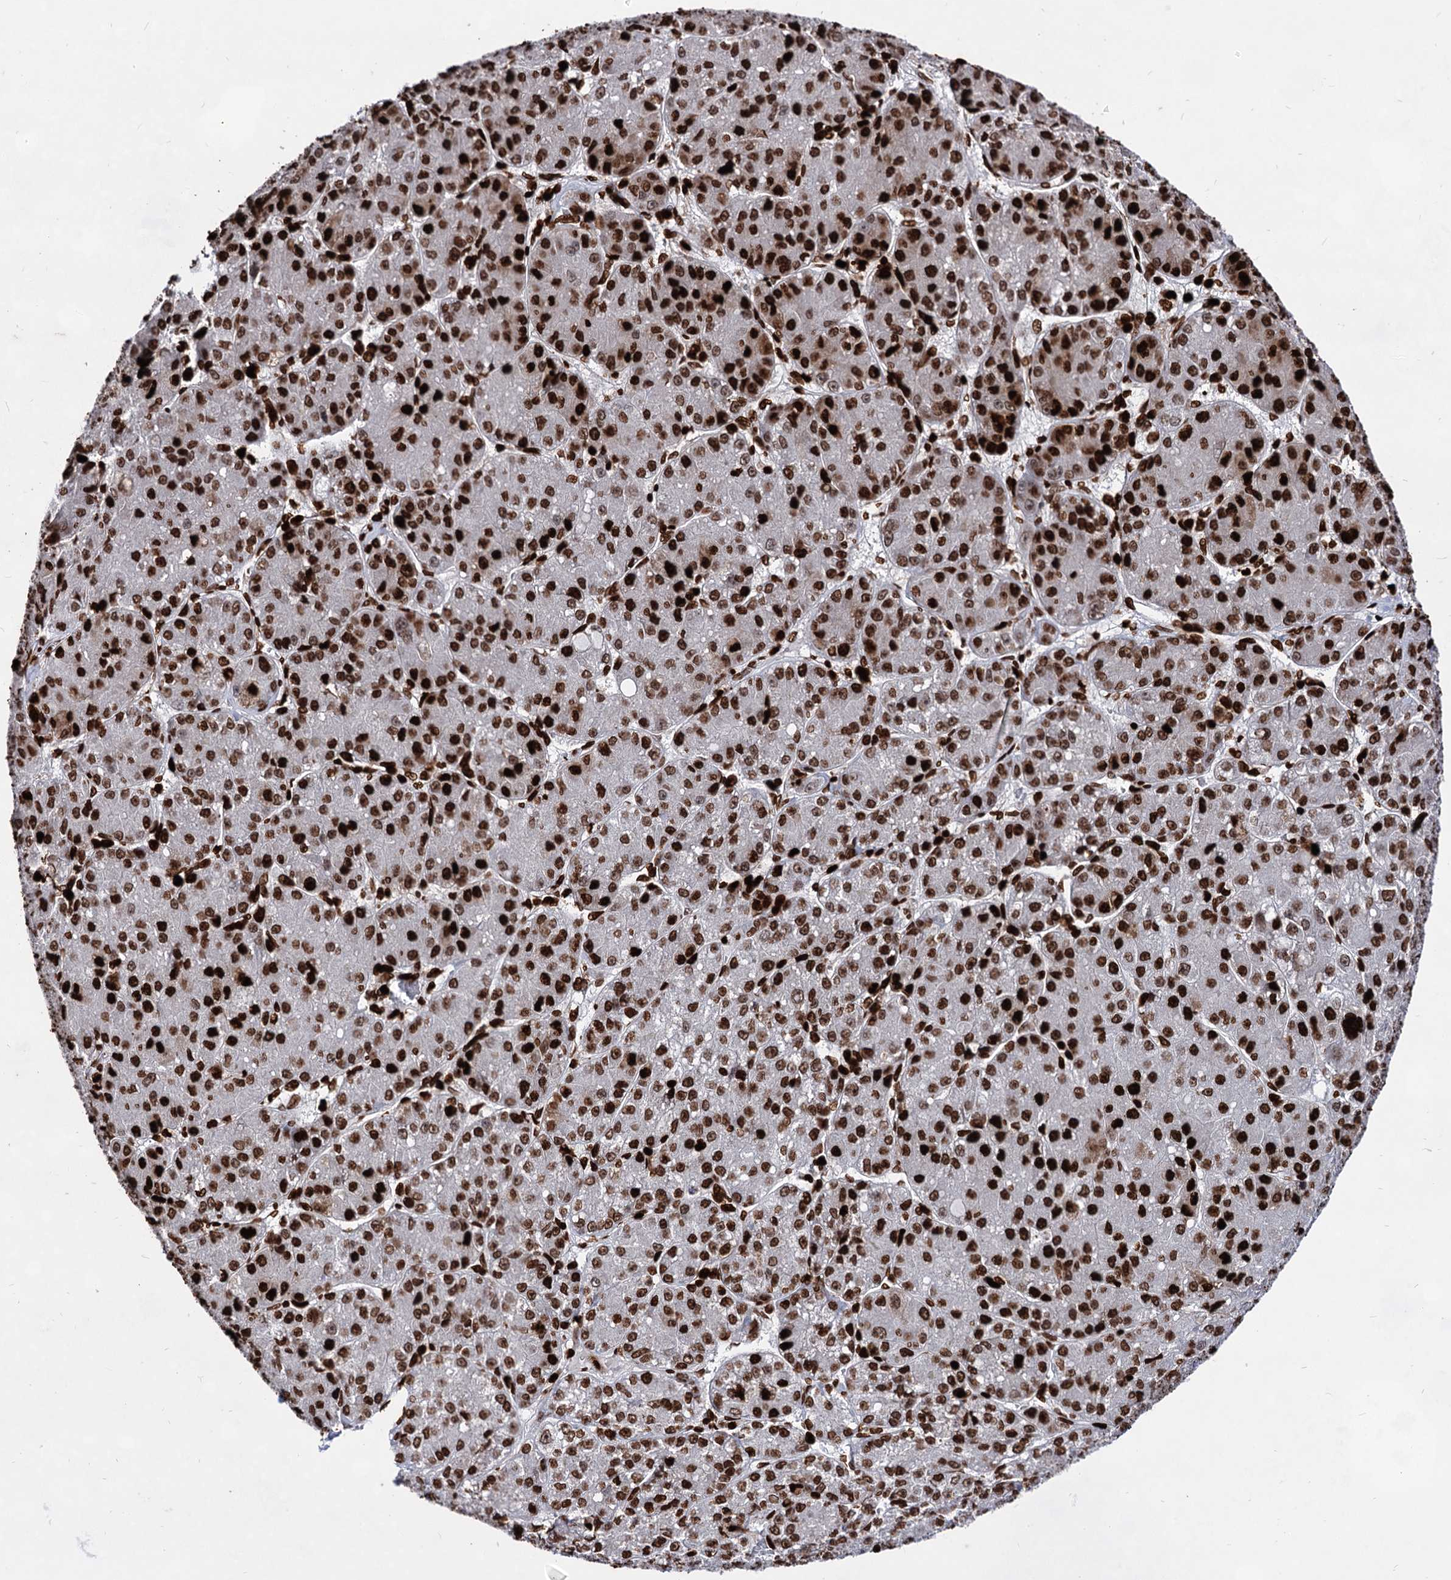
{"staining": {"intensity": "strong", "quantity": ">75%", "location": "nuclear"}, "tissue": "liver cancer", "cell_type": "Tumor cells", "image_type": "cancer", "snomed": [{"axis": "morphology", "description": "Carcinoma, Hepatocellular, NOS"}, {"axis": "topography", "description": "Liver"}], "caption": "Approximately >75% of tumor cells in human hepatocellular carcinoma (liver) demonstrate strong nuclear protein expression as visualized by brown immunohistochemical staining.", "gene": "HMGB2", "patient": {"sex": "male", "age": 67}}